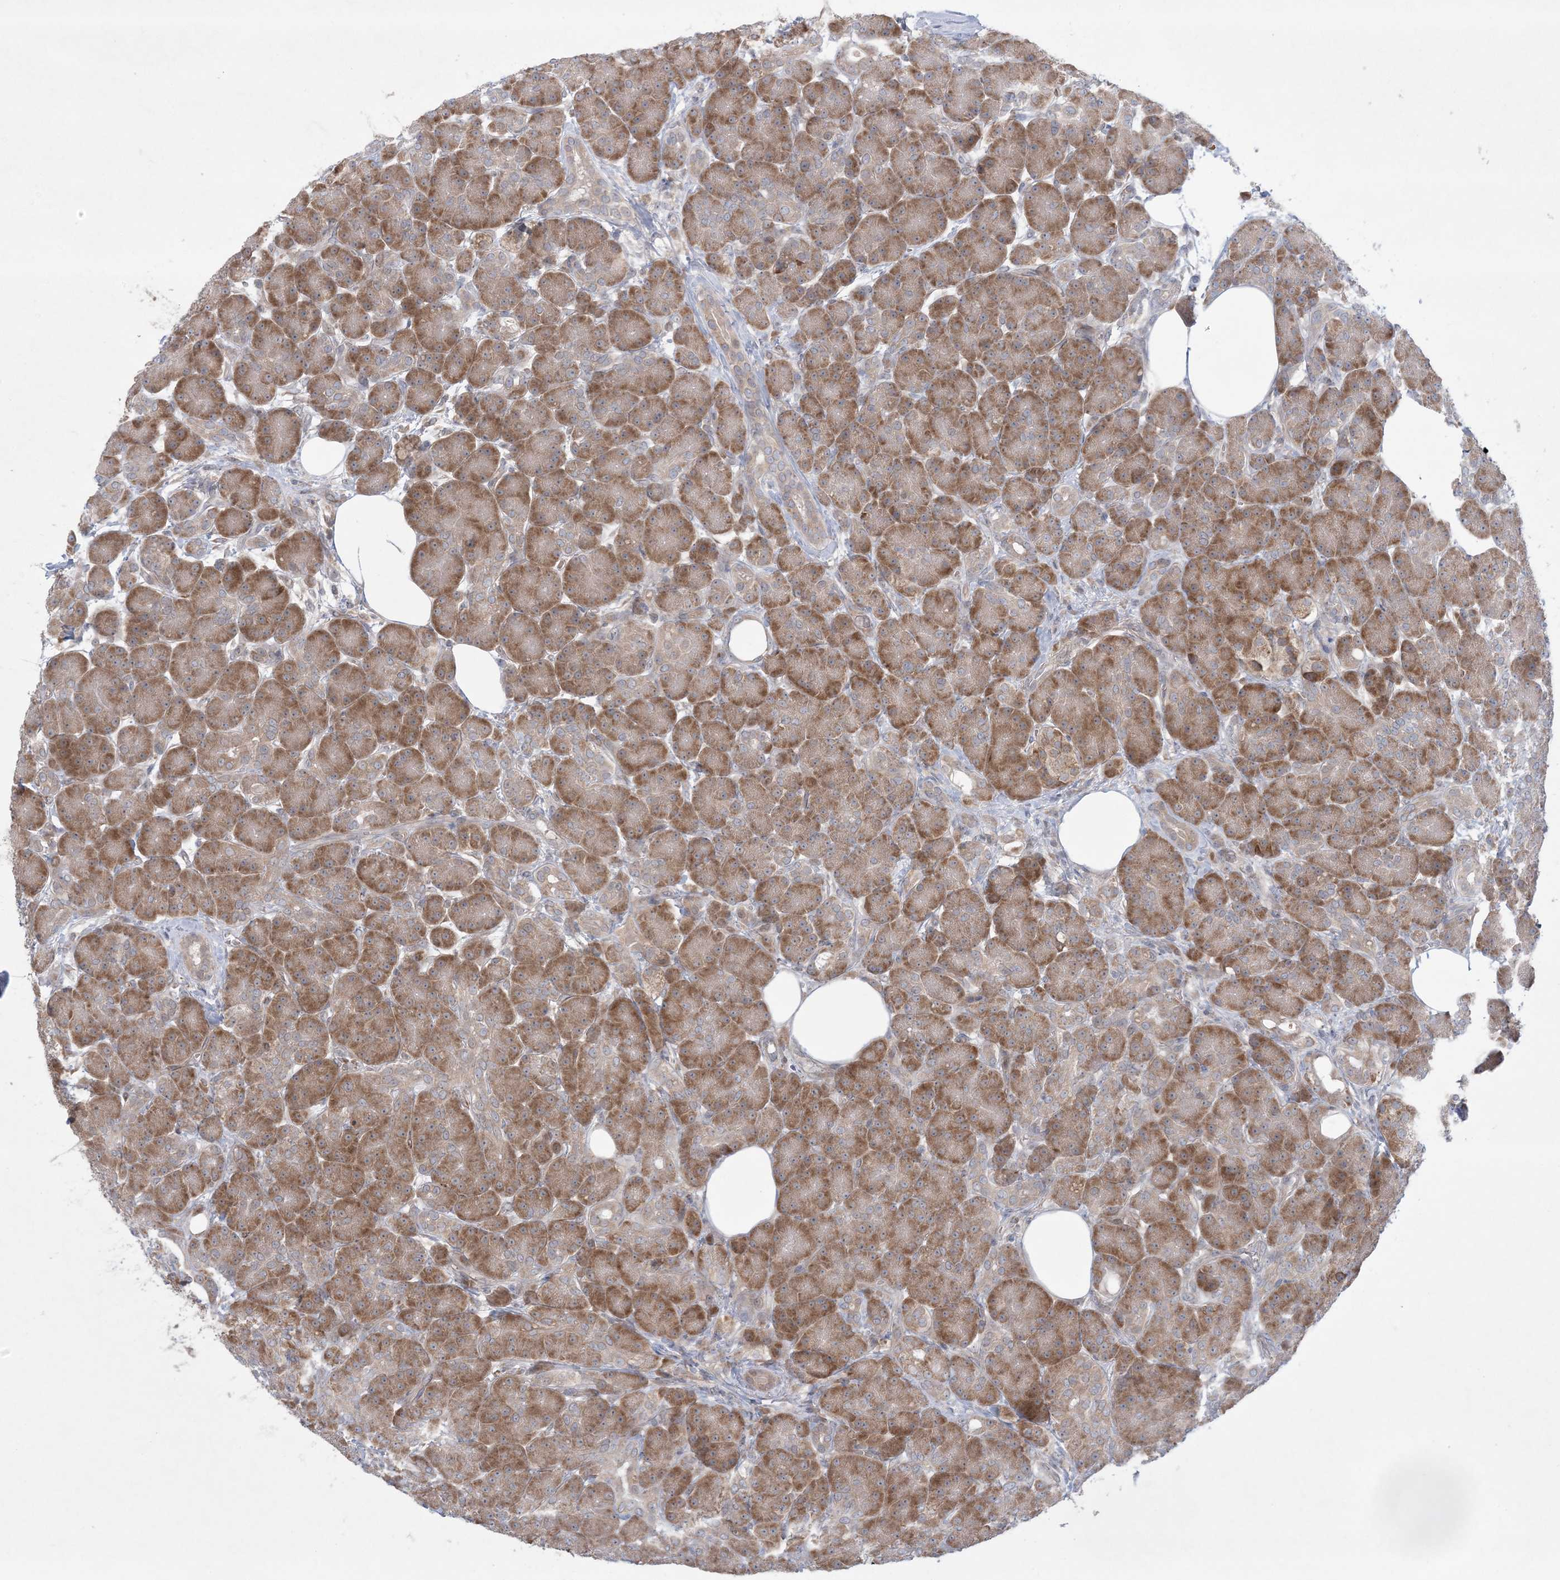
{"staining": {"intensity": "moderate", "quantity": ">75%", "location": "cytoplasmic/membranous"}, "tissue": "pancreas", "cell_type": "Exocrine glandular cells", "image_type": "normal", "snomed": [{"axis": "morphology", "description": "Normal tissue, NOS"}, {"axis": "topography", "description": "Pancreas"}], "caption": "A high-resolution photomicrograph shows immunohistochemistry (IHC) staining of unremarkable pancreas, which displays moderate cytoplasmic/membranous expression in about >75% of exocrine glandular cells.", "gene": "MMGT1", "patient": {"sex": "male", "age": 63}}